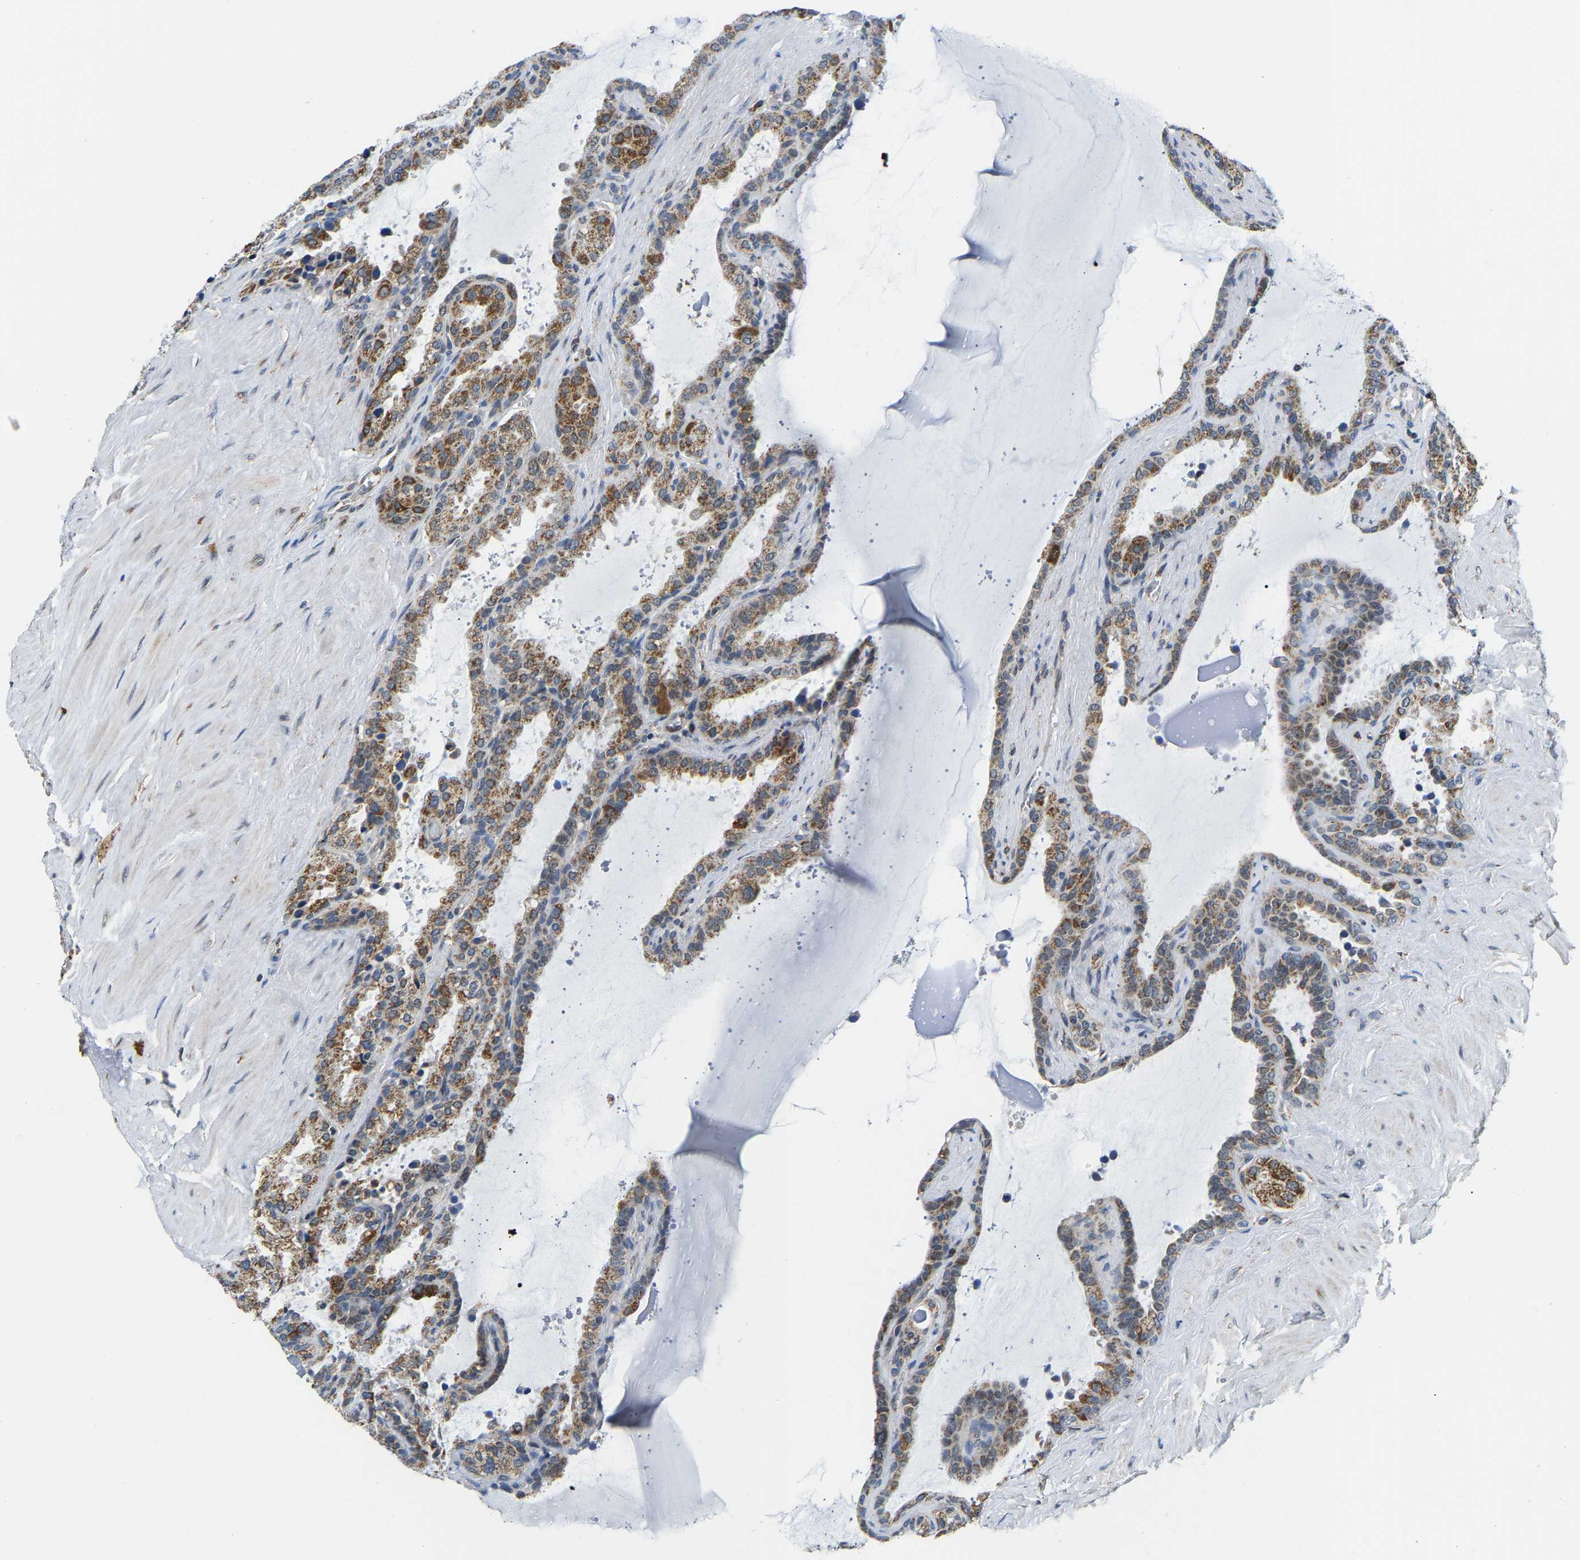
{"staining": {"intensity": "moderate", "quantity": ">75%", "location": "cytoplasmic/membranous"}, "tissue": "seminal vesicle", "cell_type": "Glandular cells", "image_type": "normal", "snomed": [{"axis": "morphology", "description": "Normal tissue, NOS"}, {"axis": "topography", "description": "Seminal veicle"}], "caption": "Protein expression analysis of unremarkable seminal vesicle demonstrates moderate cytoplasmic/membranous positivity in about >75% of glandular cells. (Stains: DAB in brown, nuclei in blue, Microscopy: brightfield microscopy at high magnification).", "gene": "GIMAP7", "patient": {"sex": "male", "age": 46}}